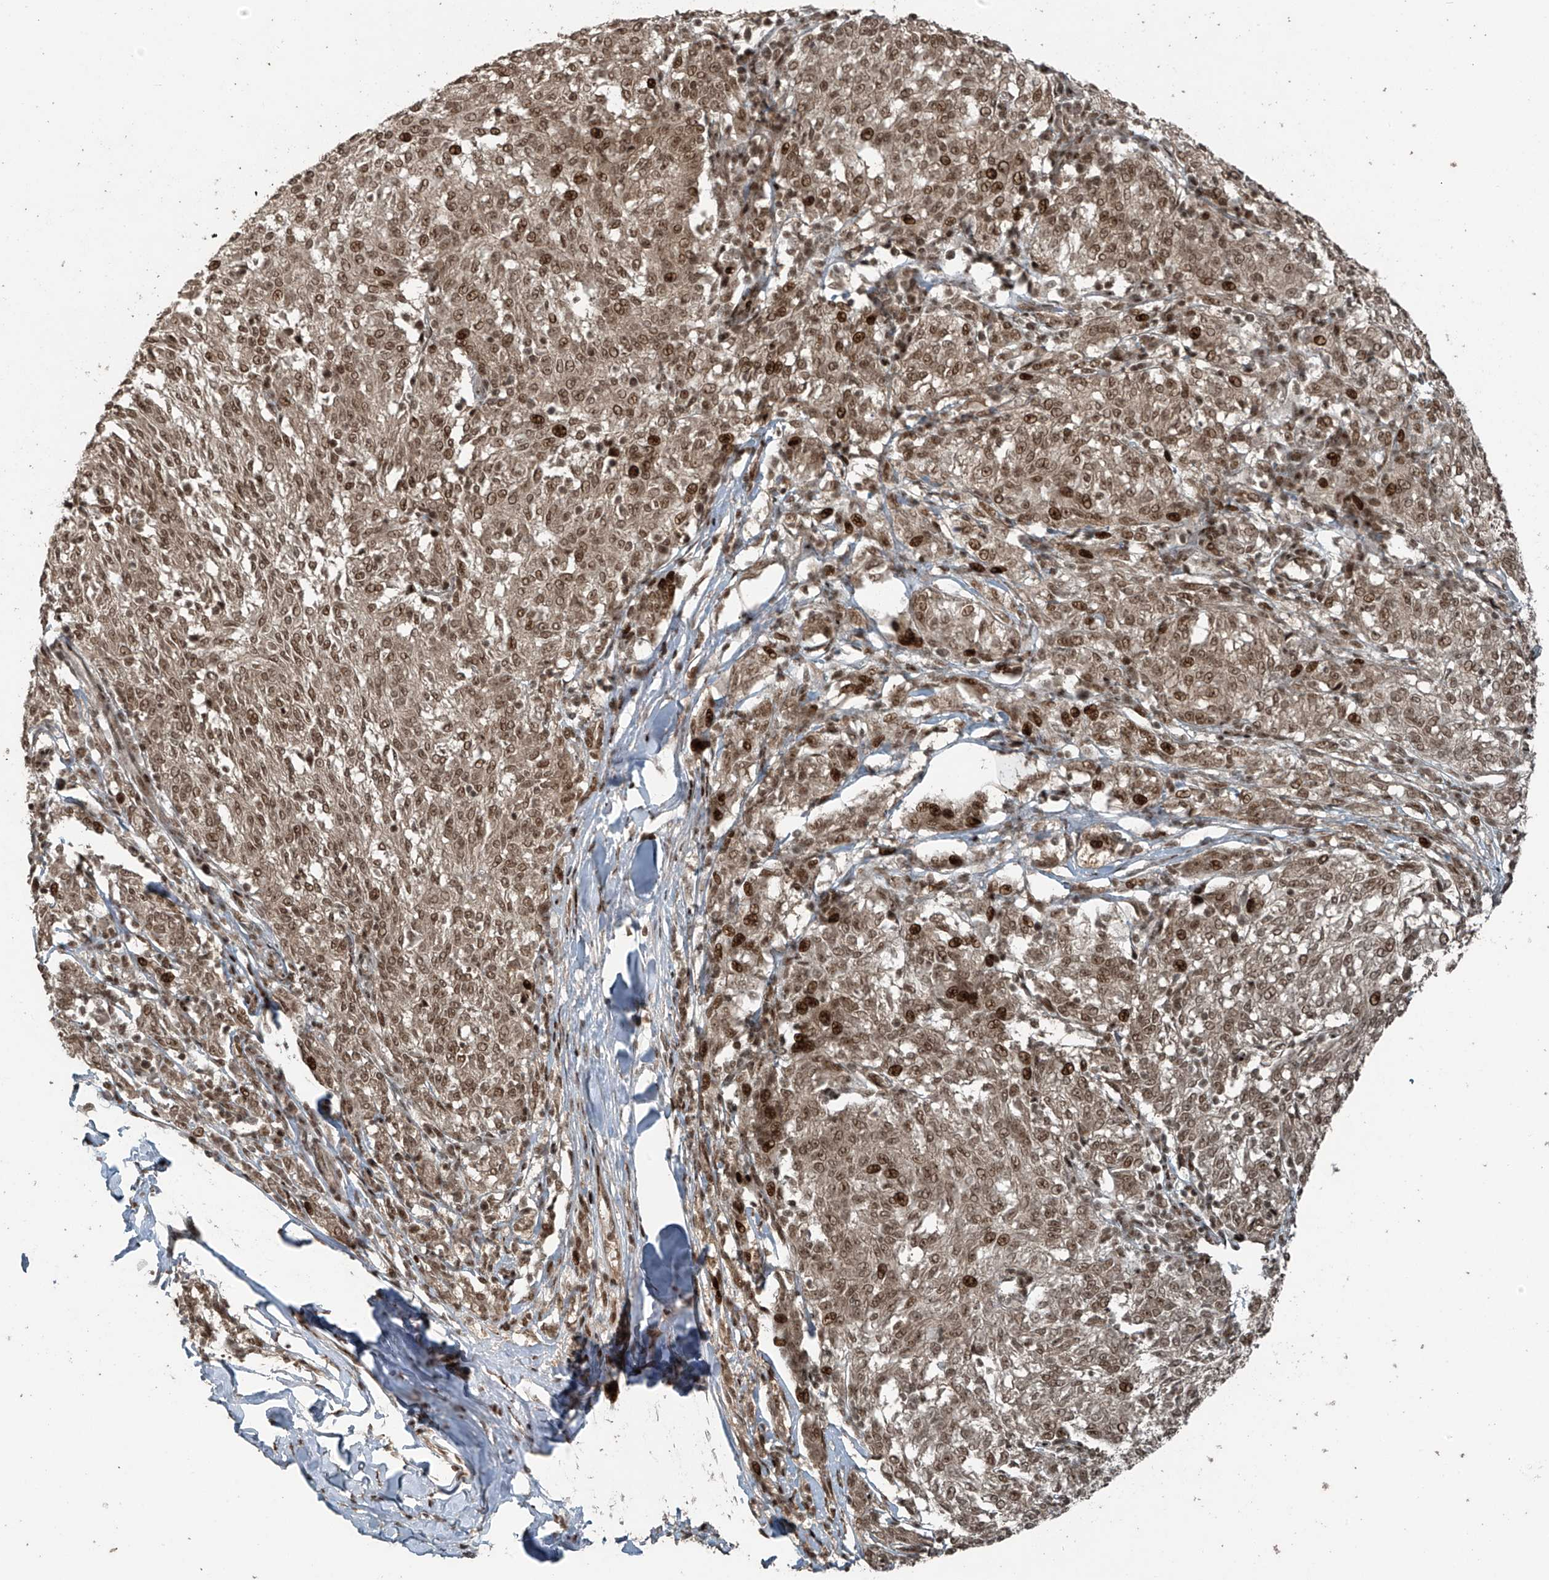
{"staining": {"intensity": "moderate", "quantity": ">75%", "location": "nuclear"}, "tissue": "melanoma", "cell_type": "Tumor cells", "image_type": "cancer", "snomed": [{"axis": "morphology", "description": "Malignant melanoma, NOS"}, {"axis": "topography", "description": "Skin"}], "caption": "Tumor cells reveal medium levels of moderate nuclear staining in approximately >75% of cells in human malignant melanoma.", "gene": "PCNP", "patient": {"sex": "female", "age": 72}}